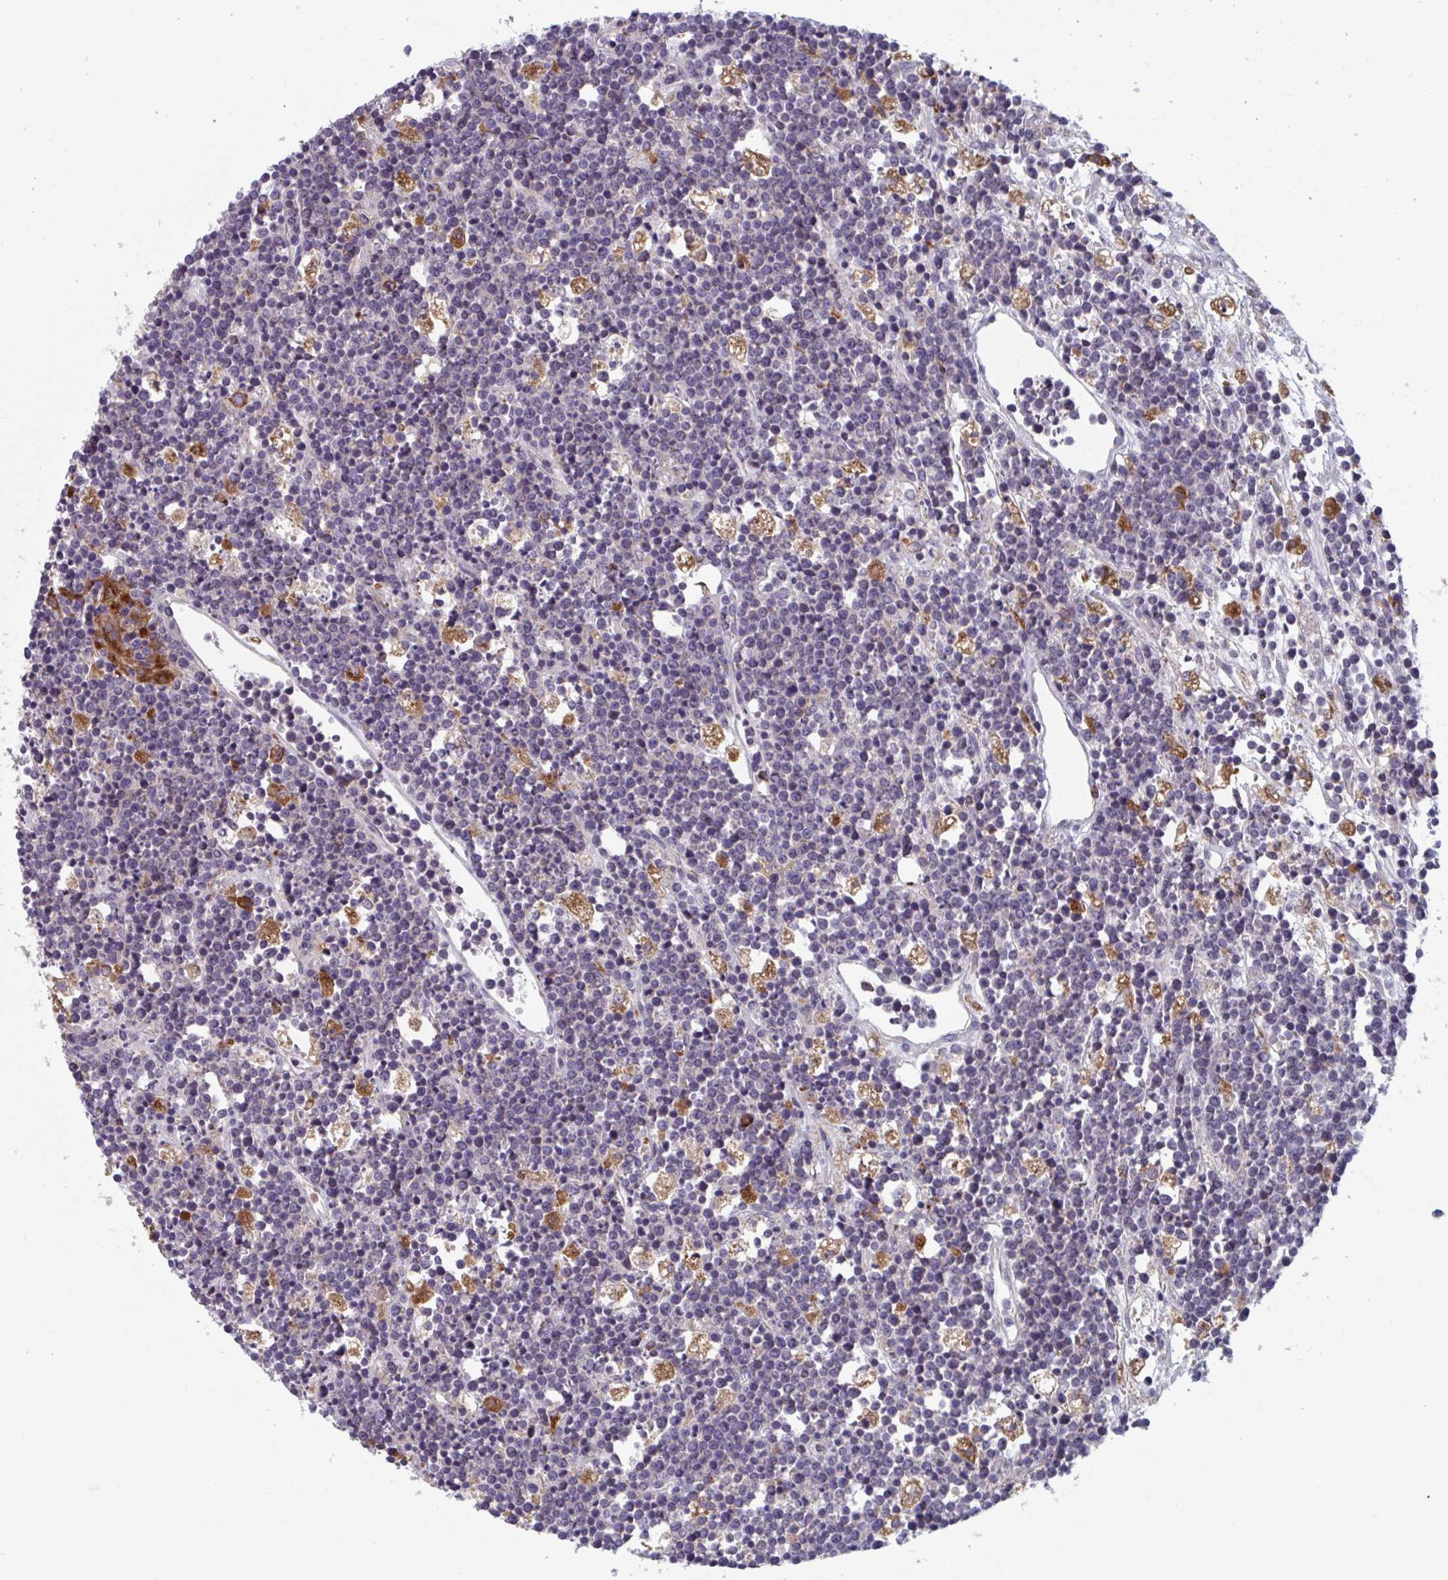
{"staining": {"intensity": "negative", "quantity": "none", "location": "none"}, "tissue": "lymphoma", "cell_type": "Tumor cells", "image_type": "cancer", "snomed": [{"axis": "morphology", "description": "Malignant lymphoma, non-Hodgkin's type, High grade"}, {"axis": "topography", "description": "Ovary"}], "caption": "There is no significant positivity in tumor cells of lymphoma.", "gene": "NIPSNAP1", "patient": {"sex": "female", "age": 56}}